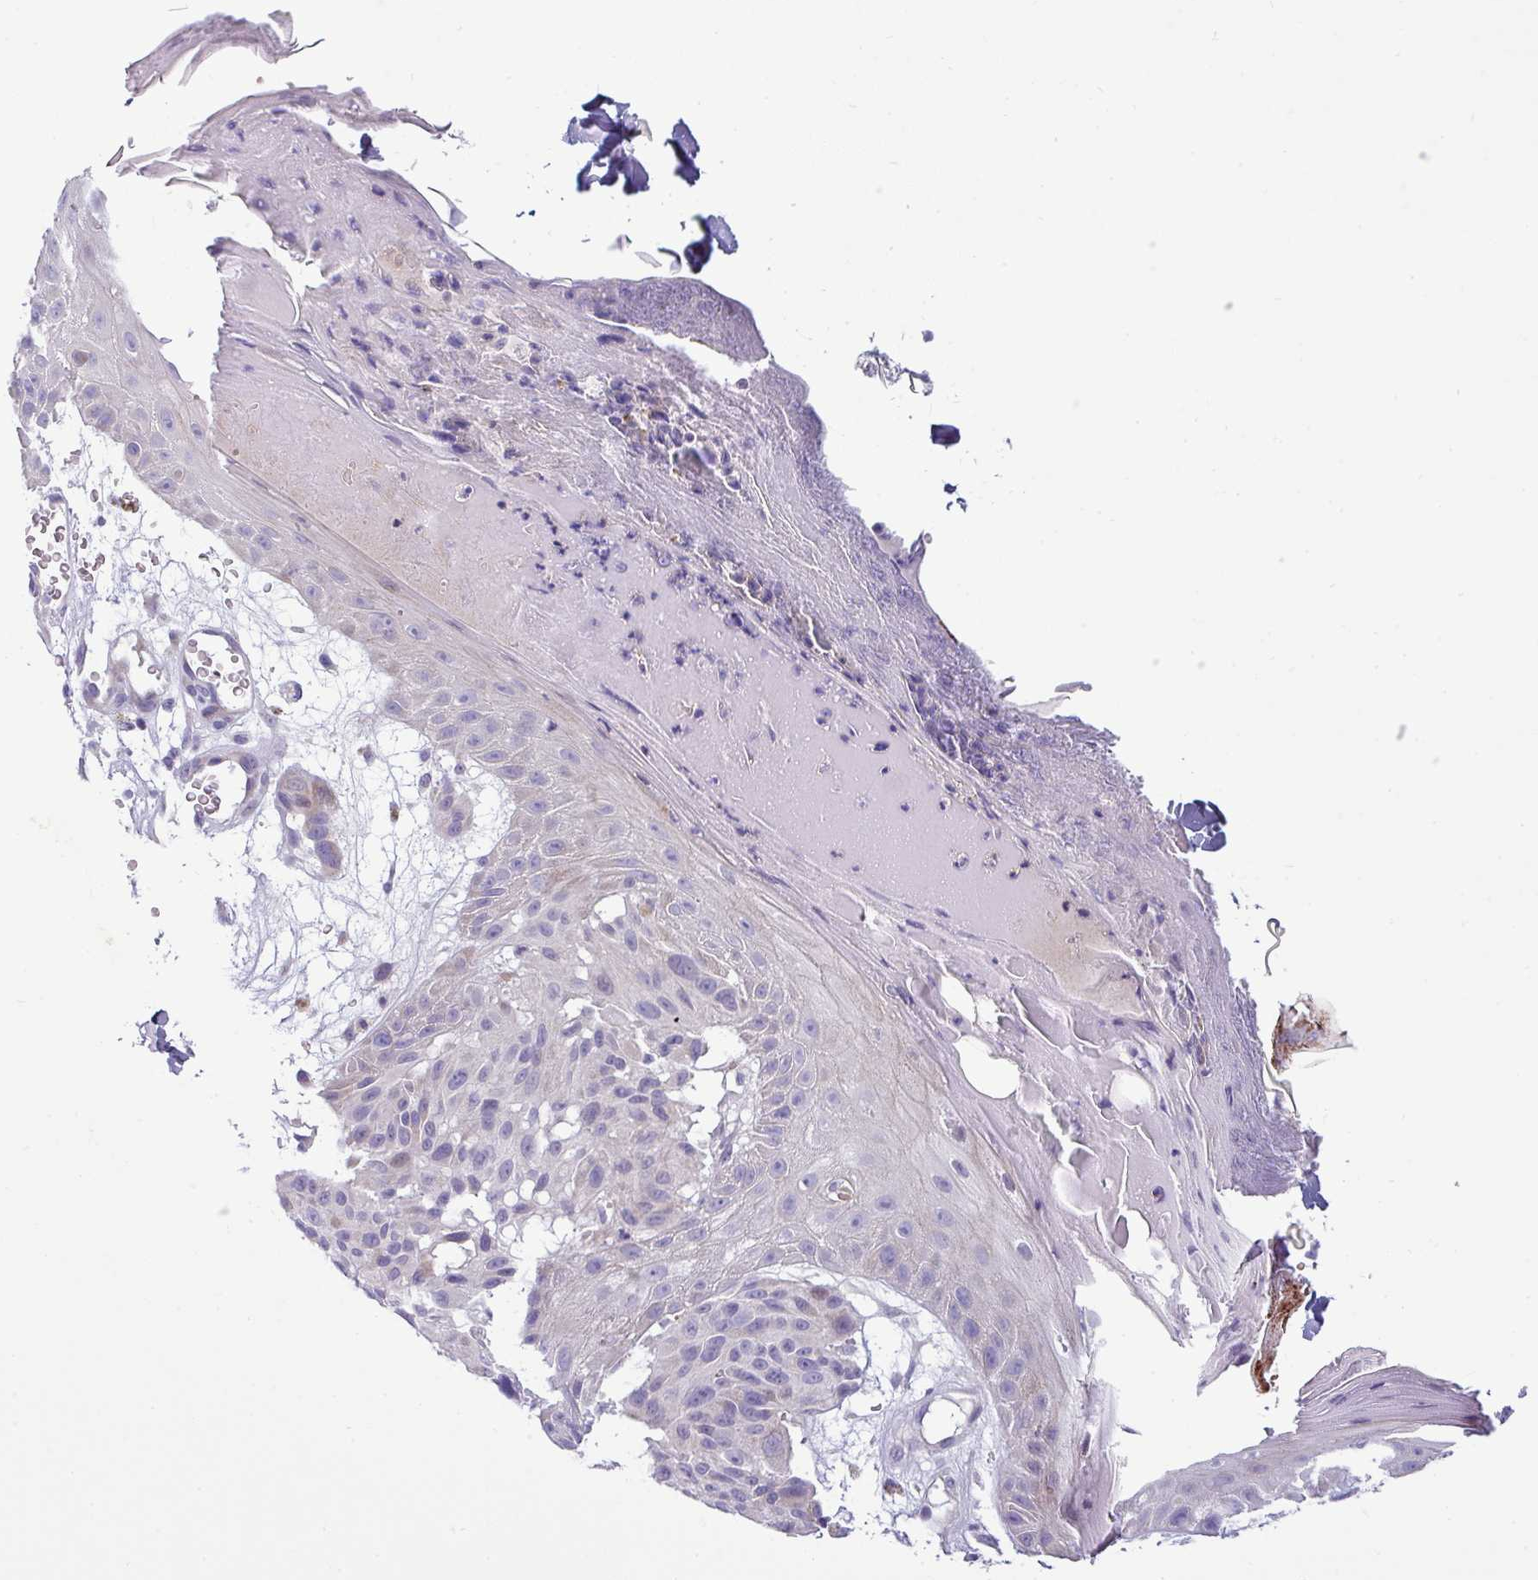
{"staining": {"intensity": "negative", "quantity": "none", "location": "none"}, "tissue": "melanoma", "cell_type": "Tumor cells", "image_type": "cancer", "snomed": [{"axis": "morphology", "description": "Malignant melanoma, NOS"}, {"axis": "topography", "description": "Skin"}], "caption": "Micrograph shows no protein staining in tumor cells of malignant melanoma tissue.", "gene": "ACAP3", "patient": {"sex": "male", "age": 83}}